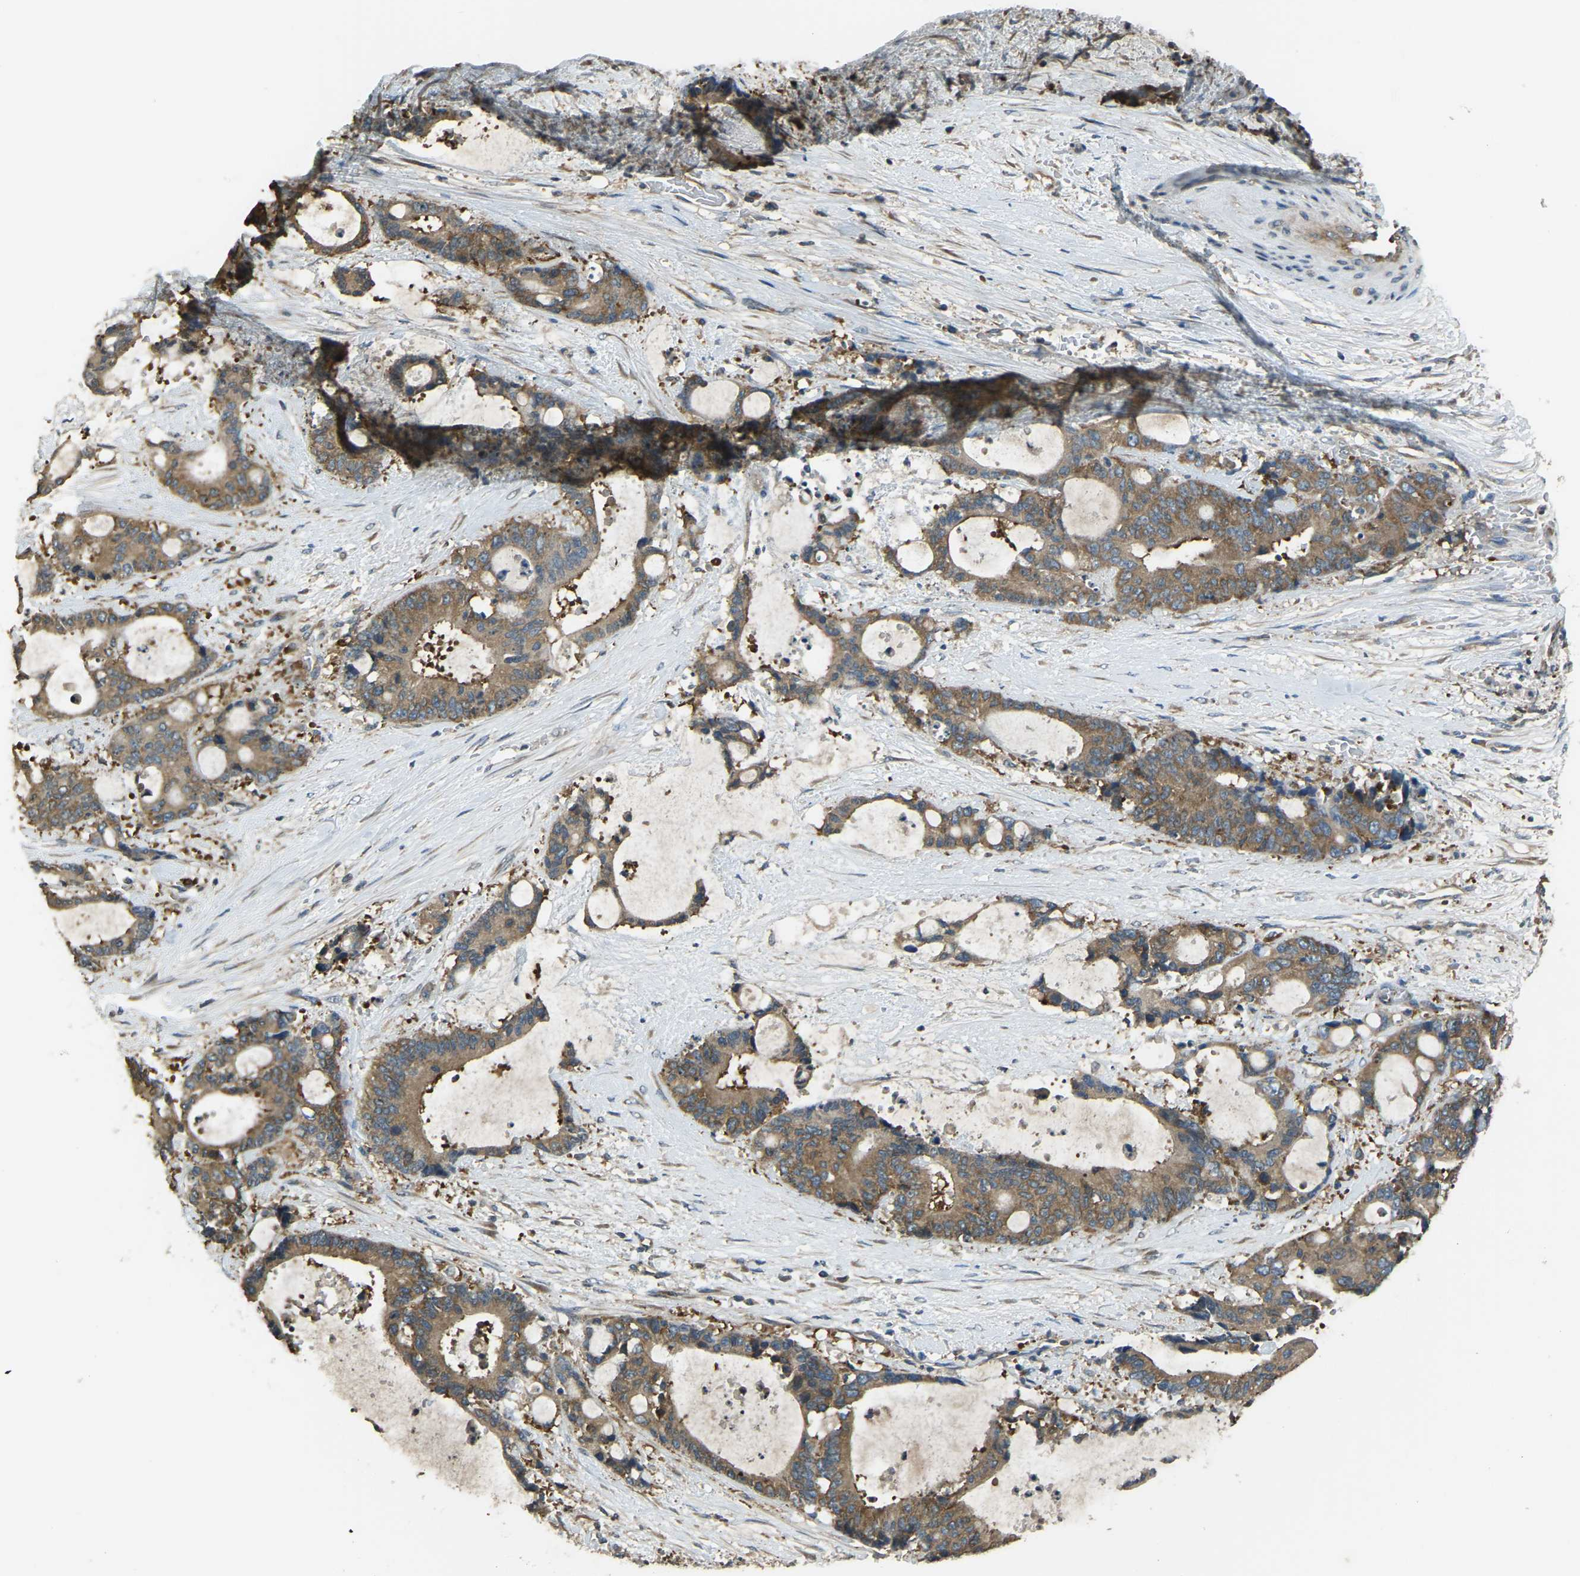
{"staining": {"intensity": "moderate", "quantity": ">75%", "location": "cytoplasmic/membranous"}, "tissue": "liver cancer", "cell_type": "Tumor cells", "image_type": "cancer", "snomed": [{"axis": "morphology", "description": "Normal tissue, NOS"}, {"axis": "morphology", "description": "Cholangiocarcinoma"}, {"axis": "topography", "description": "Liver"}, {"axis": "topography", "description": "Peripheral nerve tissue"}], "caption": "Human liver cancer stained with a brown dye displays moderate cytoplasmic/membranous positive staining in approximately >75% of tumor cells.", "gene": "AIMP1", "patient": {"sex": "female", "age": 73}}